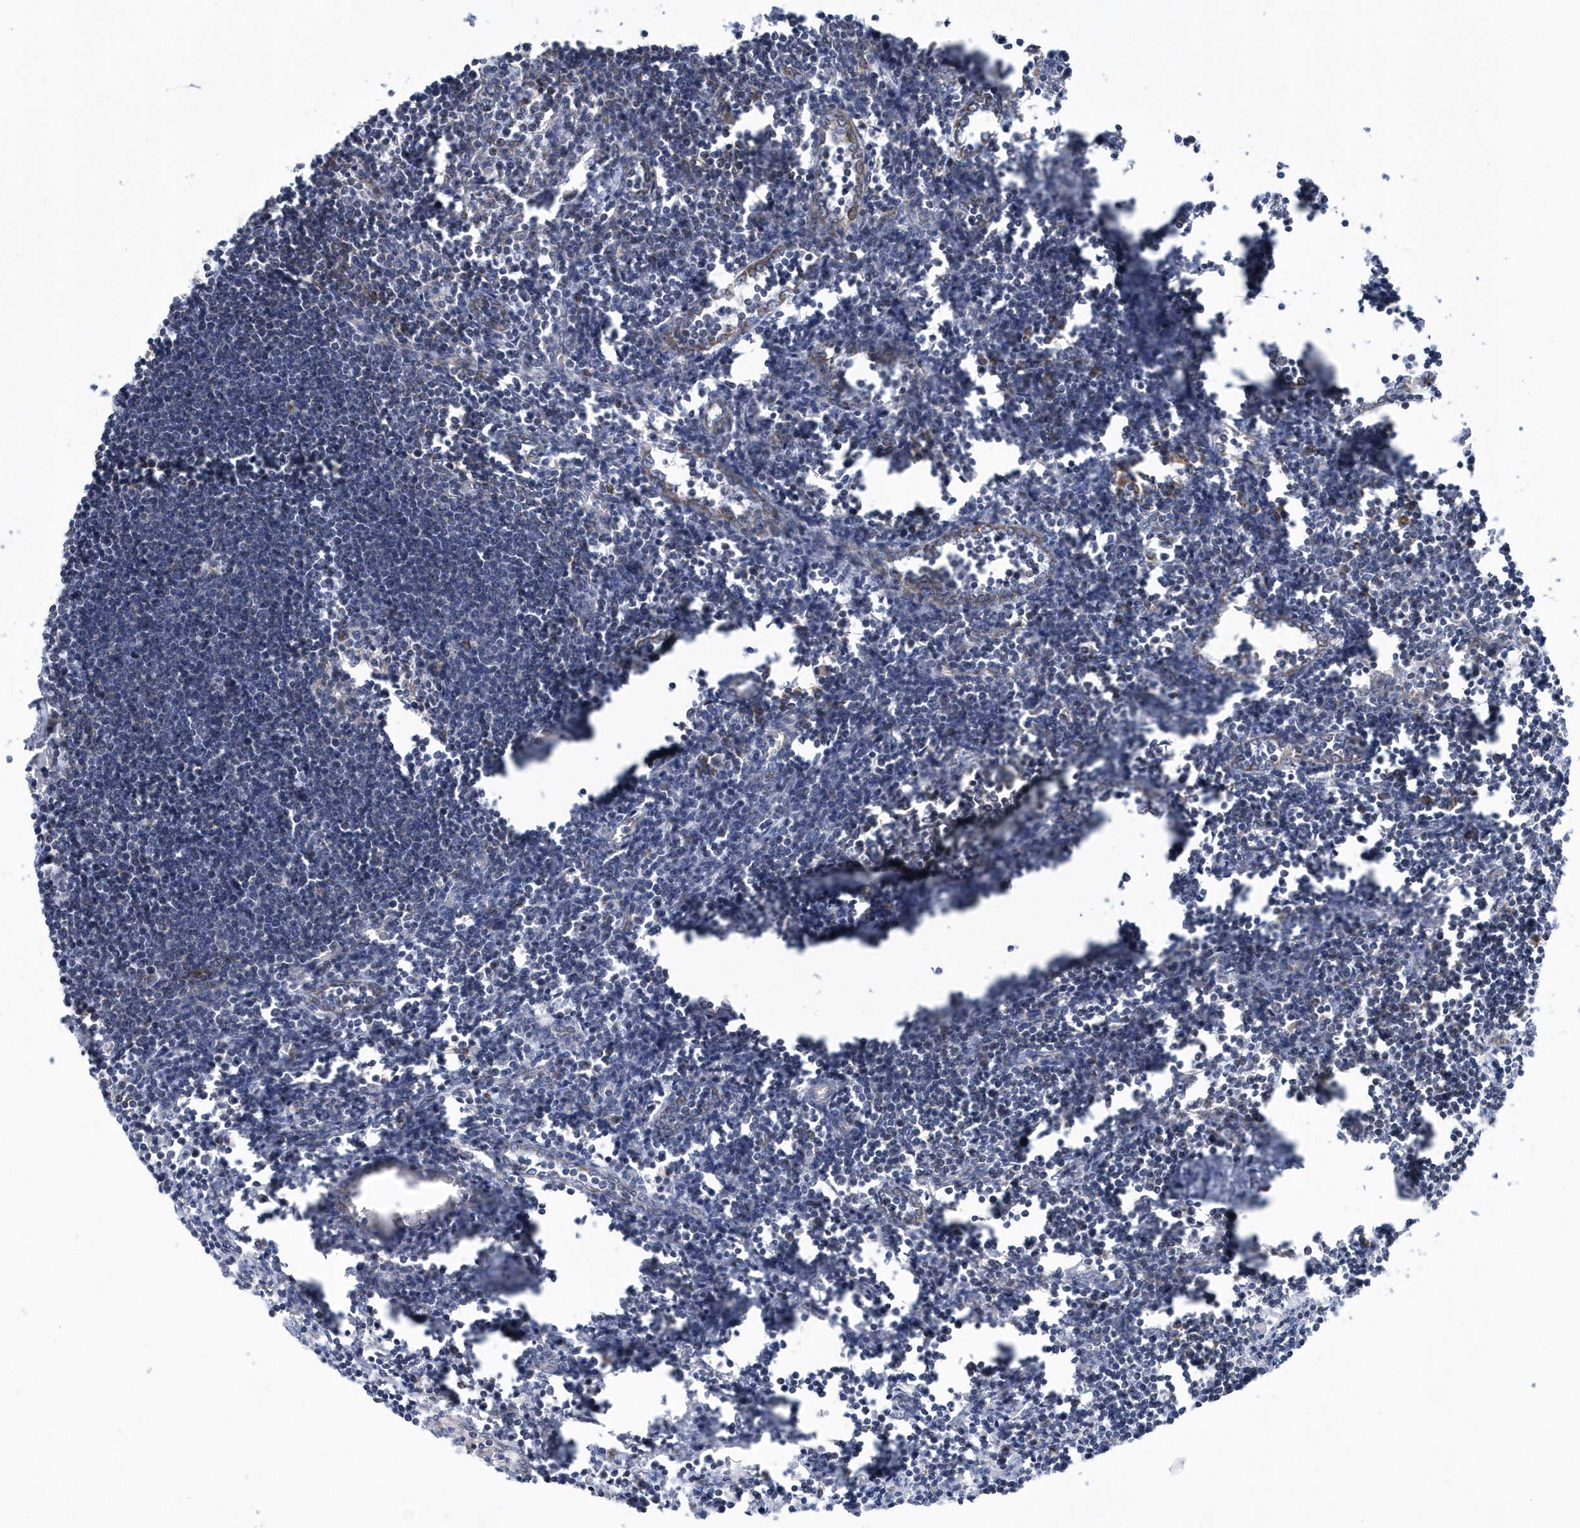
{"staining": {"intensity": "moderate", "quantity": "<25%", "location": "cytoplasmic/membranous"}, "tissue": "lymph node", "cell_type": "Germinal center cells", "image_type": "normal", "snomed": [{"axis": "morphology", "description": "Normal tissue, NOS"}, {"axis": "morphology", "description": "Malignant melanoma, Metastatic site"}, {"axis": "topography", "description": "Lymph node"}], "caption": "Moderate cytoplasmic/membranous protein expression is appreciated in about <25% of germinal center cells in lymph node. (IHC, brightfield microscopy, high magnification).", "gene": "VWA5B2", "patient": {"sex": "male", "age": 41}}